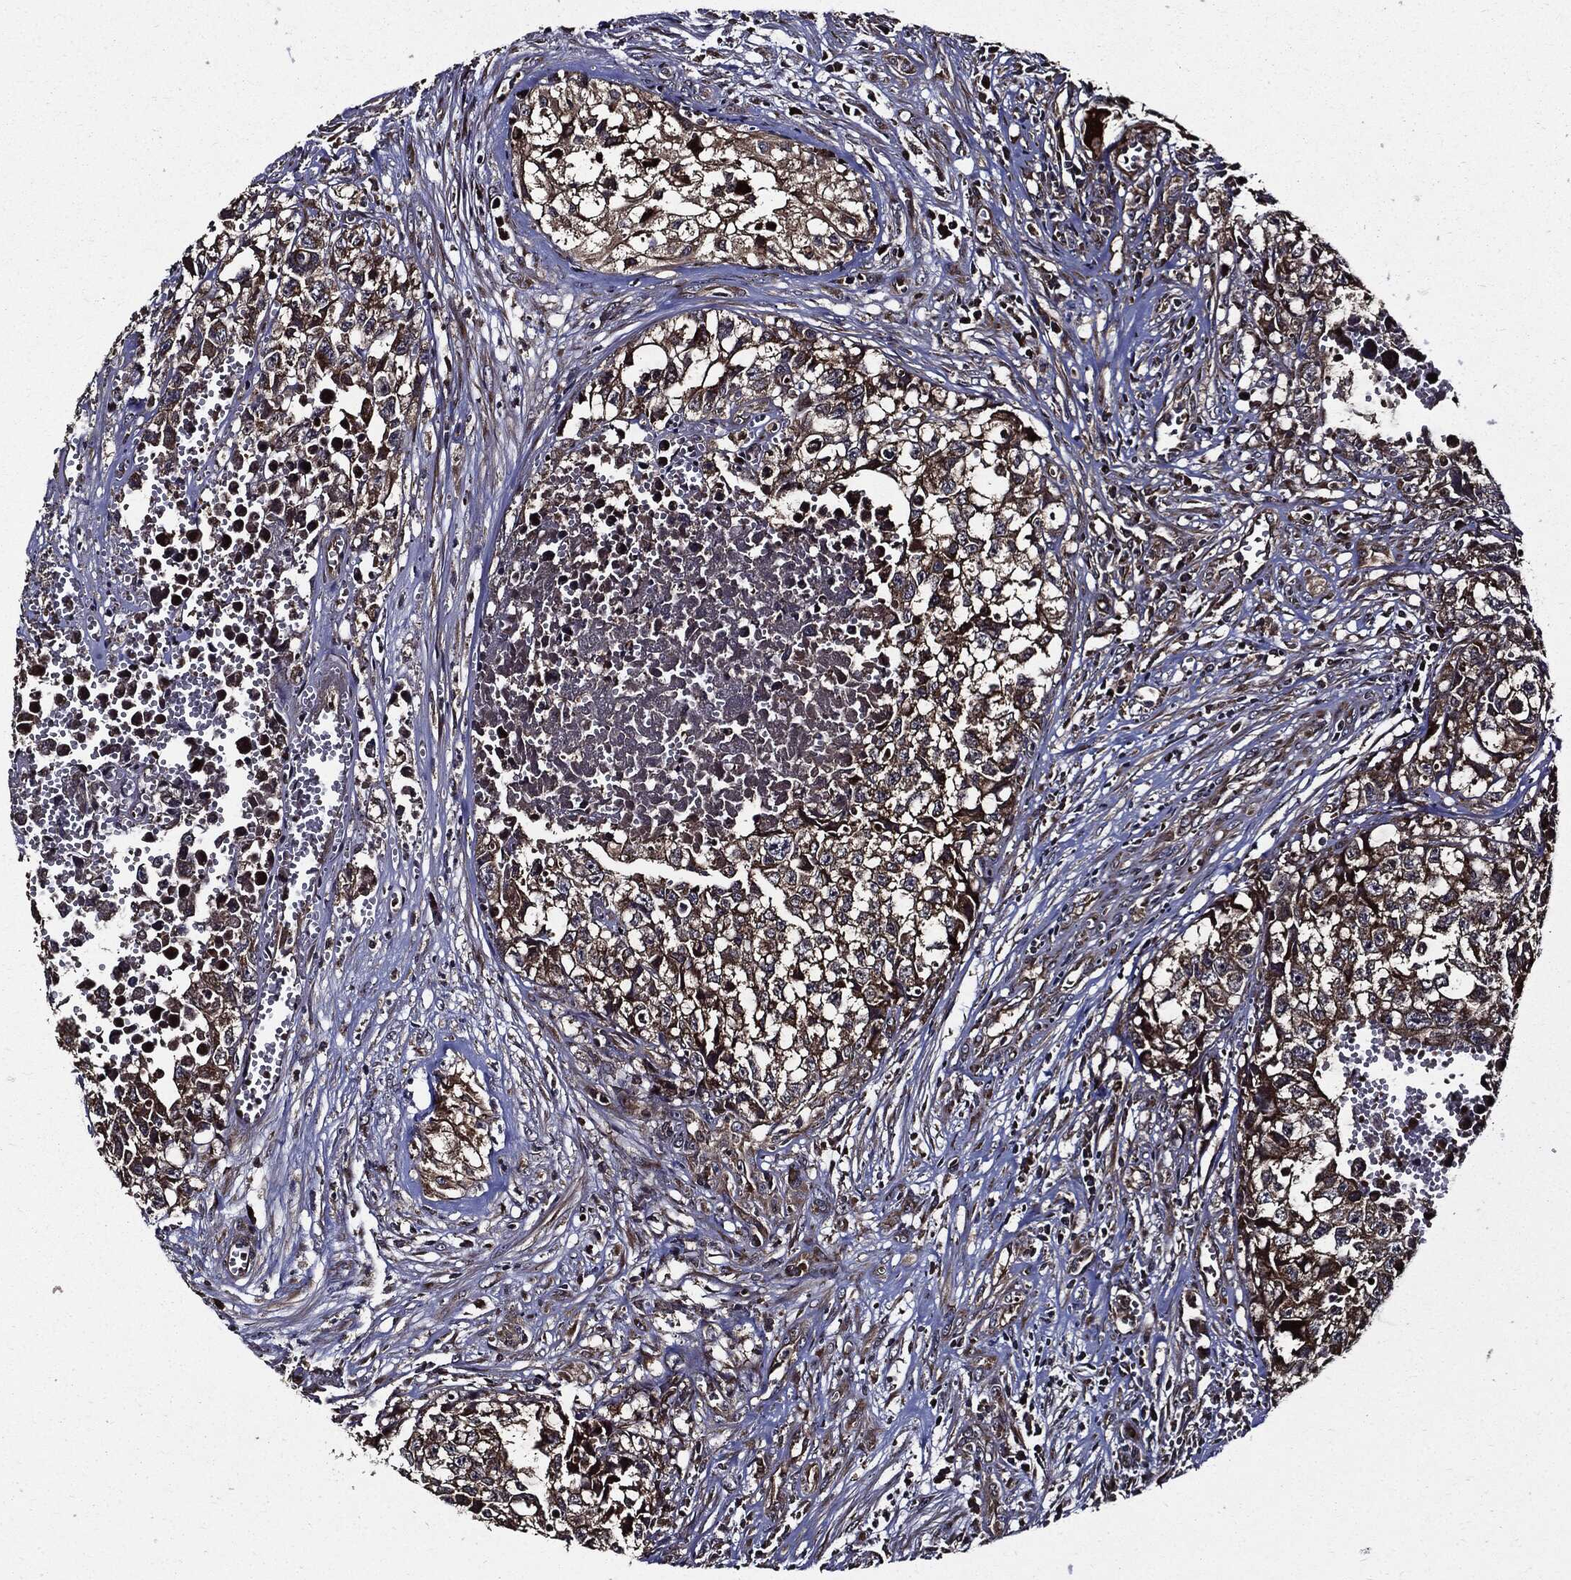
{"staining": {"intensity": "moderate", "quantity": "<25%", "location": "cytoplasmic/membranous"}, "tissue": "testis cancer", "cell_type": "Tumor cells", "image_type": "cancer", "snomed": [{"axis": "morphology", "description": "Seminoma, NOS"}, {"axis": "morphology", "description": "Carcinoma, Embryonal, NOS"}, {"axis": "topography", "description": "Testis"}], "caption": "This is an image of immunohistochemistry staining of embryonal carcinoma (testis), which shows moderate staining in the cytoplasmic/membranous of tumor cells.", "gene": "HTT", "patient": {"sex": "male", "age": 22}}